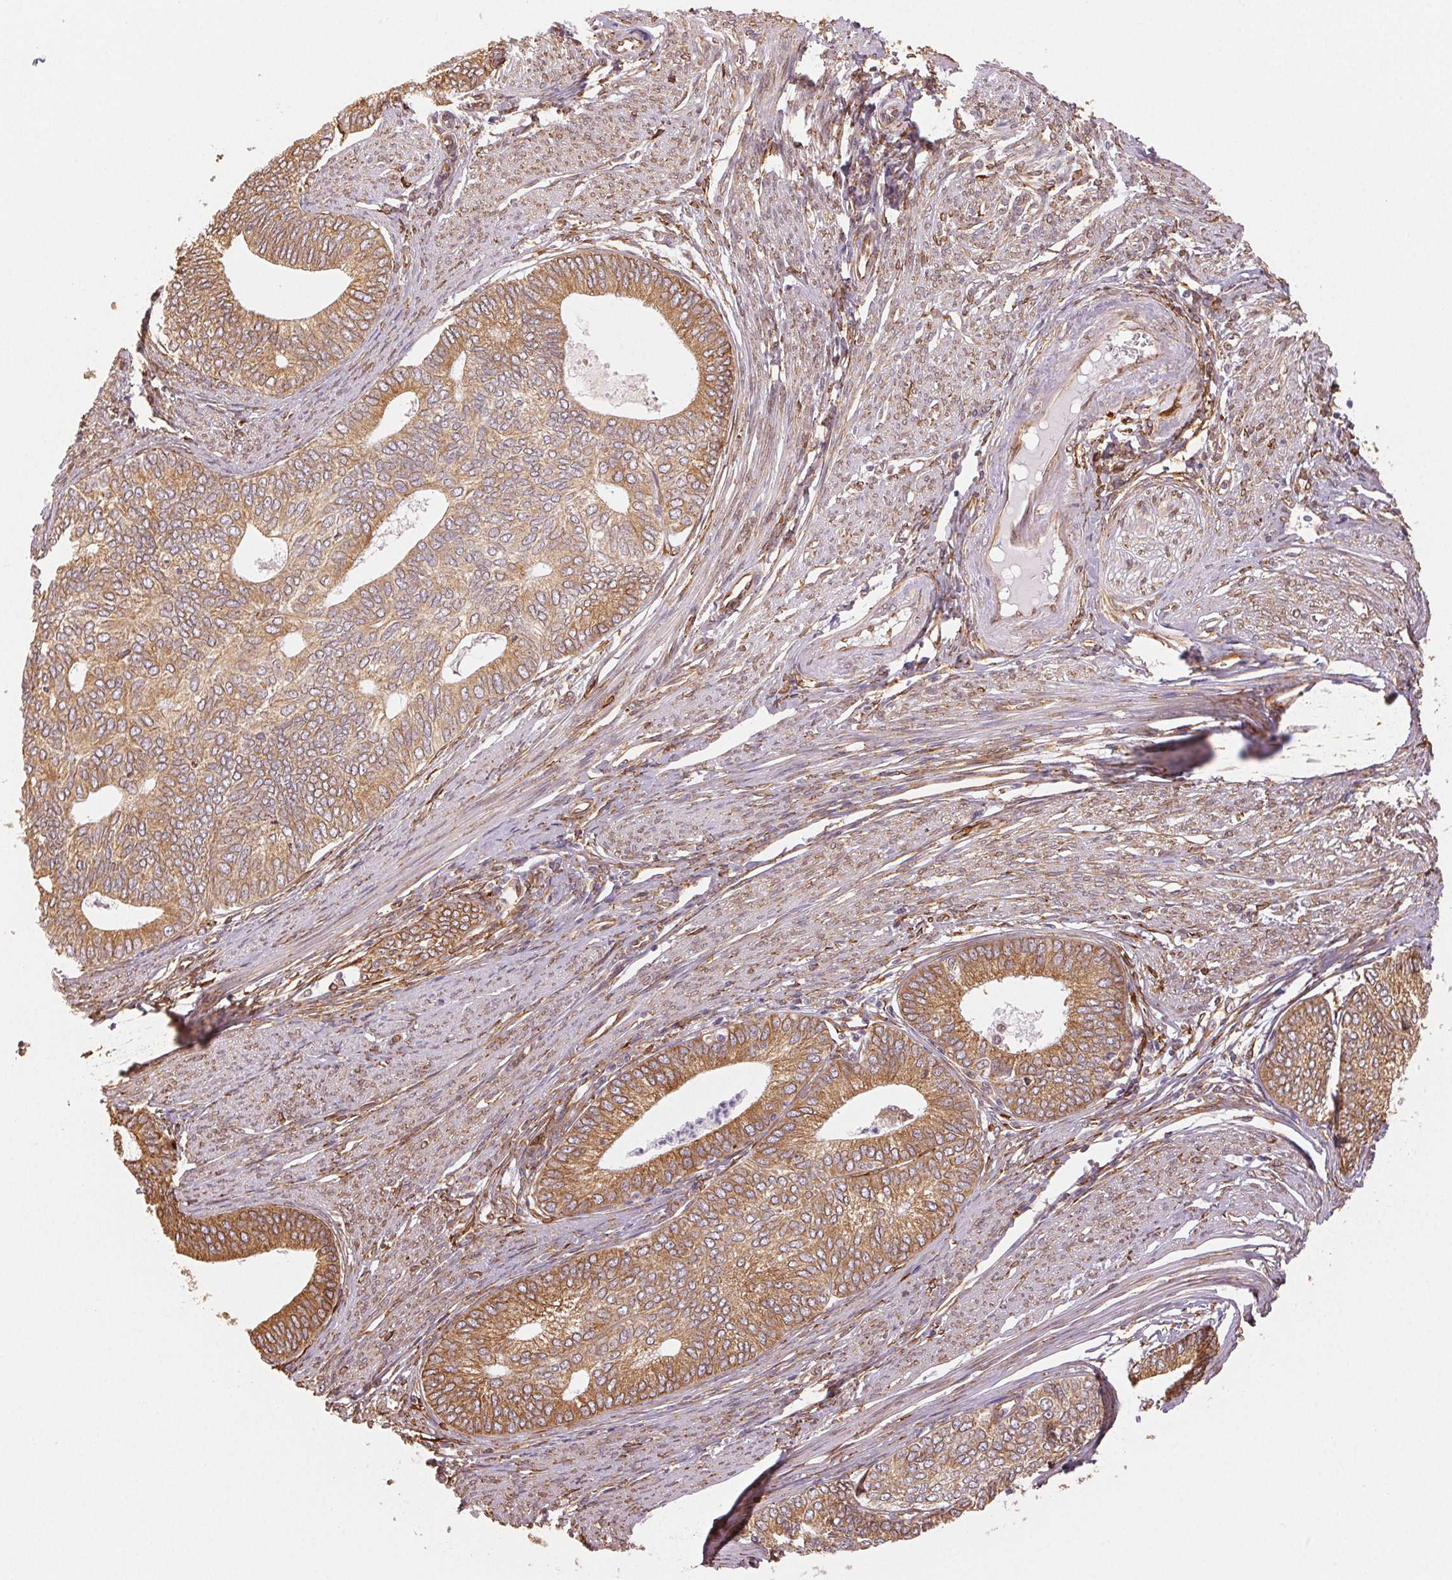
{"staining": {"intensity": "moderate", "quantity": ">75%", "location": "cytoplasmic/membranous"}, "tissue": "endometrial cancer", "cell_type": "Tumor cells", "image_type": "cancer", "snomed": [{"axis": "morphology", "description": "Adenocarcinoma, NOS"}, {"axis": "topography", "description": "Endometrium"}], "caption": "Human endometrial adenocarcinoma stained with a protein marker displays moderate staining in tumor cells.", "gene": "RCN3", "patient": {"sex": "female", "age": 75}}